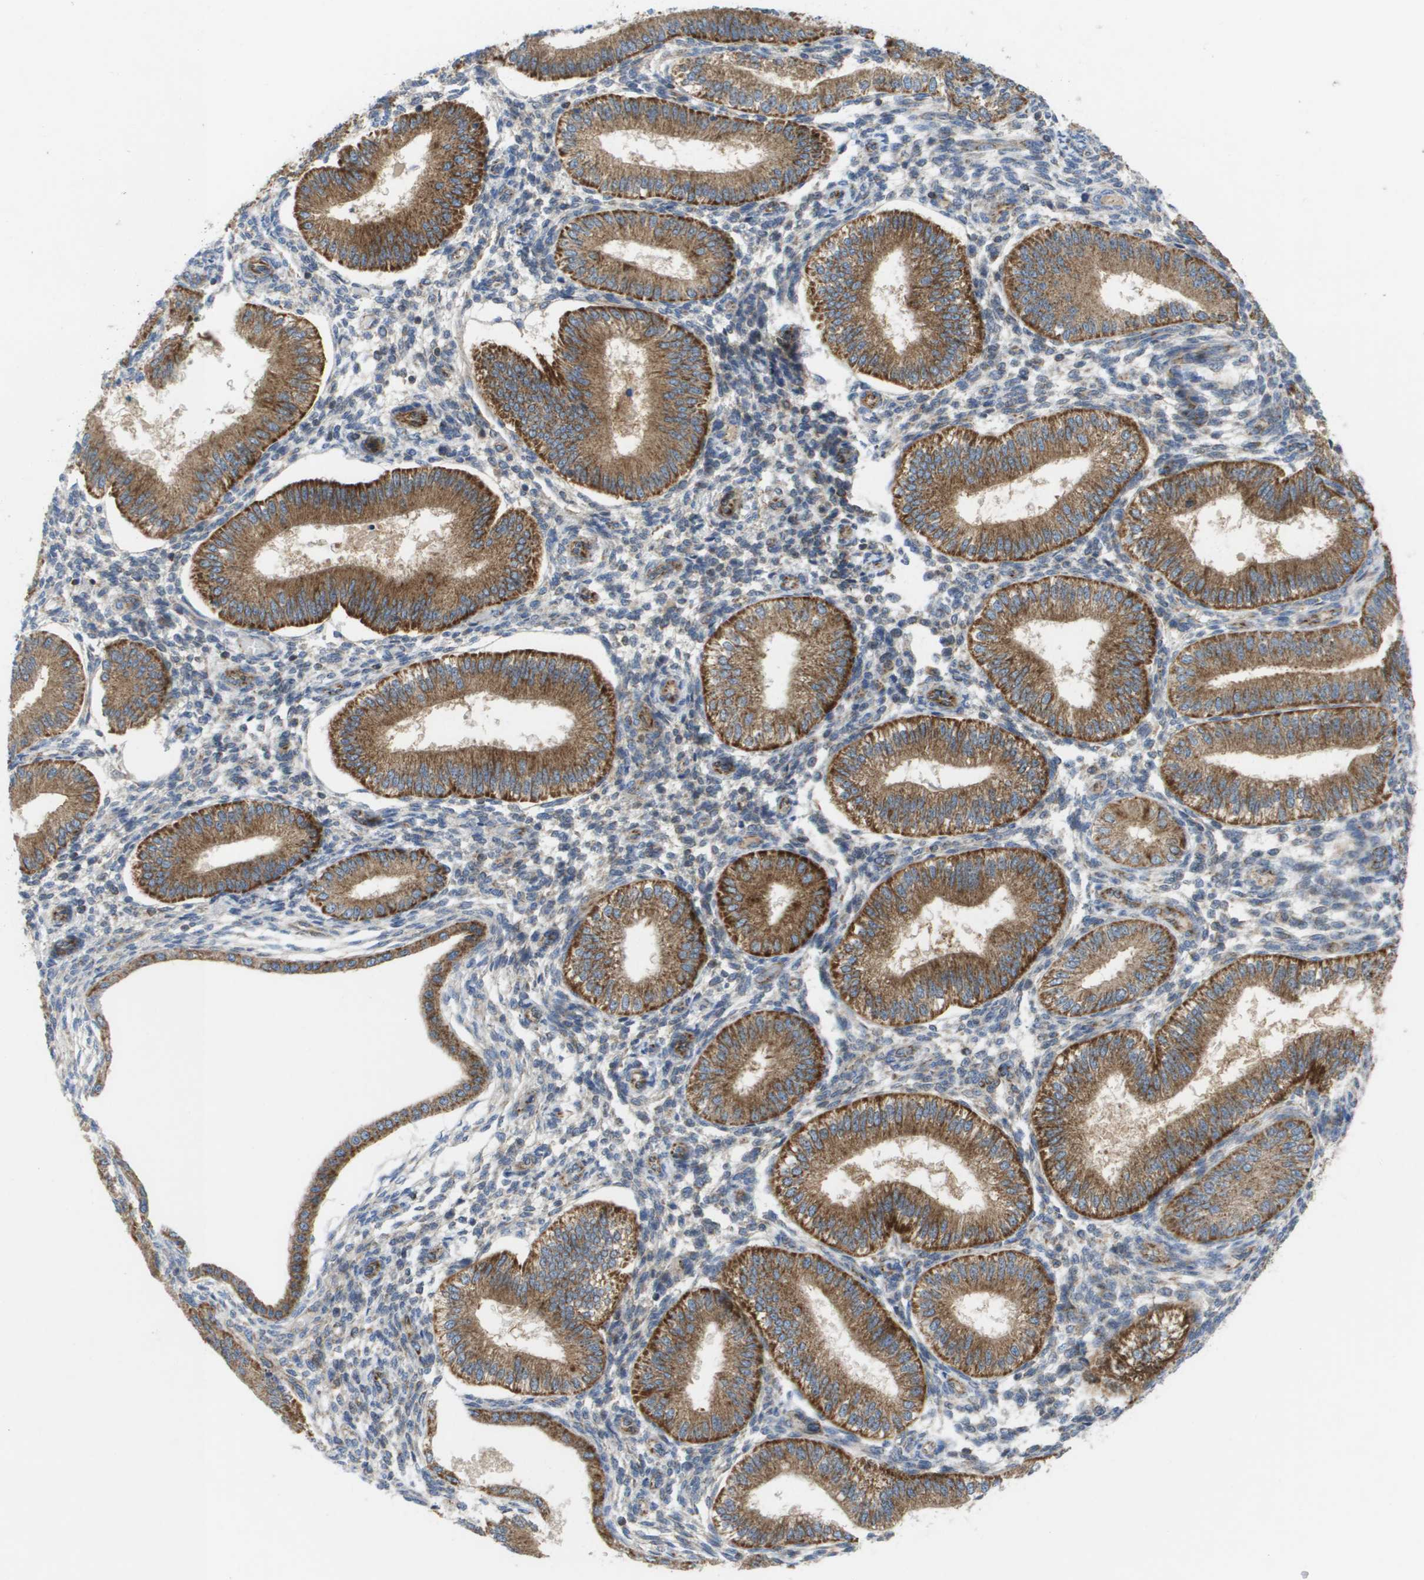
{"staining": {"intensity": "negative", "quantity": "none", "location": "none"}, "tissue": "endometrium", "cell_type": "Cells in endometrial stroma", "image_type": "normal", "snomed": [{"axis": "morphology", "description": "Normal tissue, NOS"}, {"axis": "topography", "description": "Endometrium"}], "caption": "Histopathology image shows no significant protein positivity in cells in endometrial stroma of normal endometrium. (DAB immunohistochemistry (IHC) visualized using brightfield microscopy, high magnification).", "gene": "FIS1", "patient": {"sex": "female", "age": 39}}